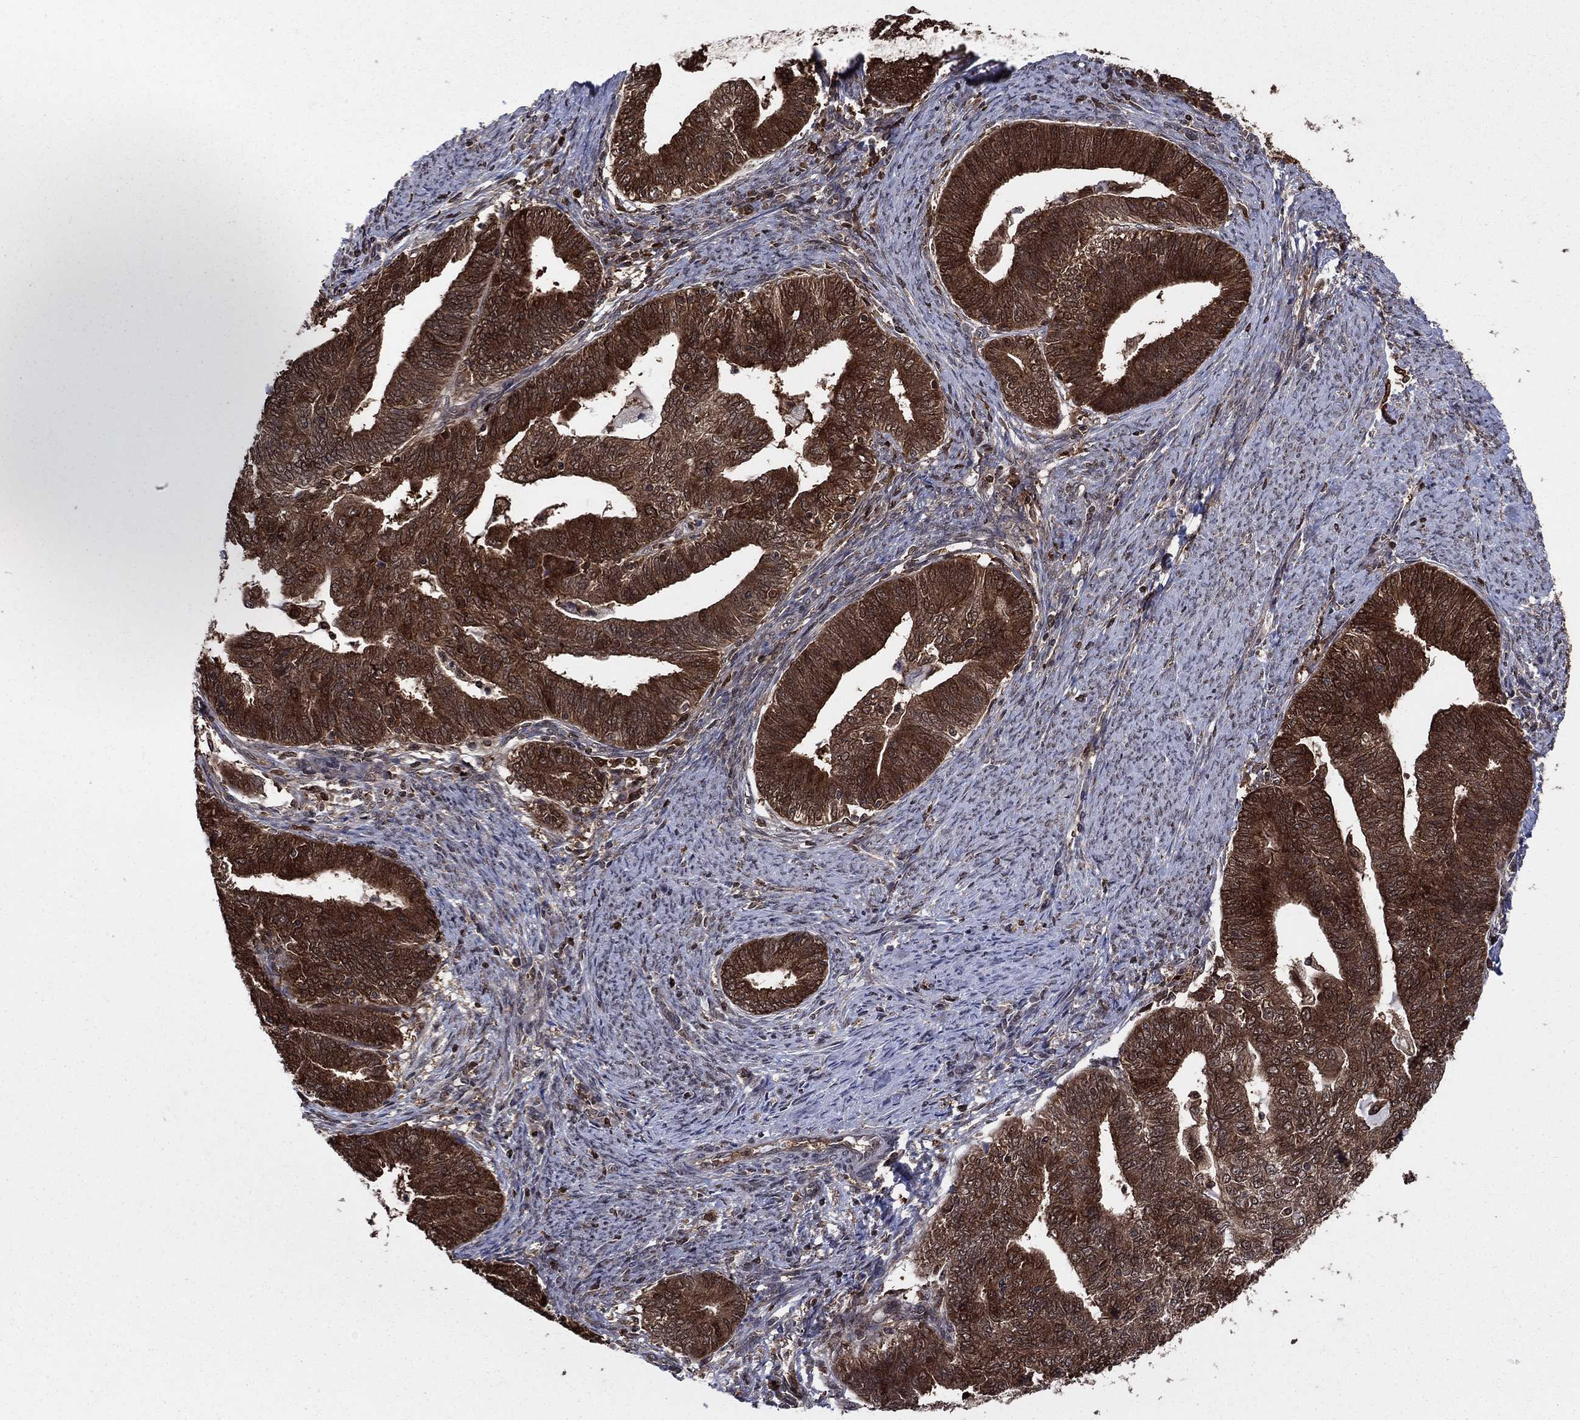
{"staining": {"intensity": "strong", "quantity": ">75%", "location": "cytoplasmic/membranous"}, "tissue": "endometrial cancer", "cell_type": "Tumor cells", "image_type": "cancer", "snomed": [{"axis": "morphology", "description": "Adenocarcinoma, NOS"}, {"axis": "topography", "description": "Endometrium"}], "caption": "Endometrial adenocarcinoma stained with DAB (3,3'-diaminobenzidine) immunohistochemistry (IHC) shows high levels of strong cytoplasmic/membranous staining in approximately >75% of tumor cells.", "gene": "CACYBP", "patient": {"sex": "female", "age": 82}}